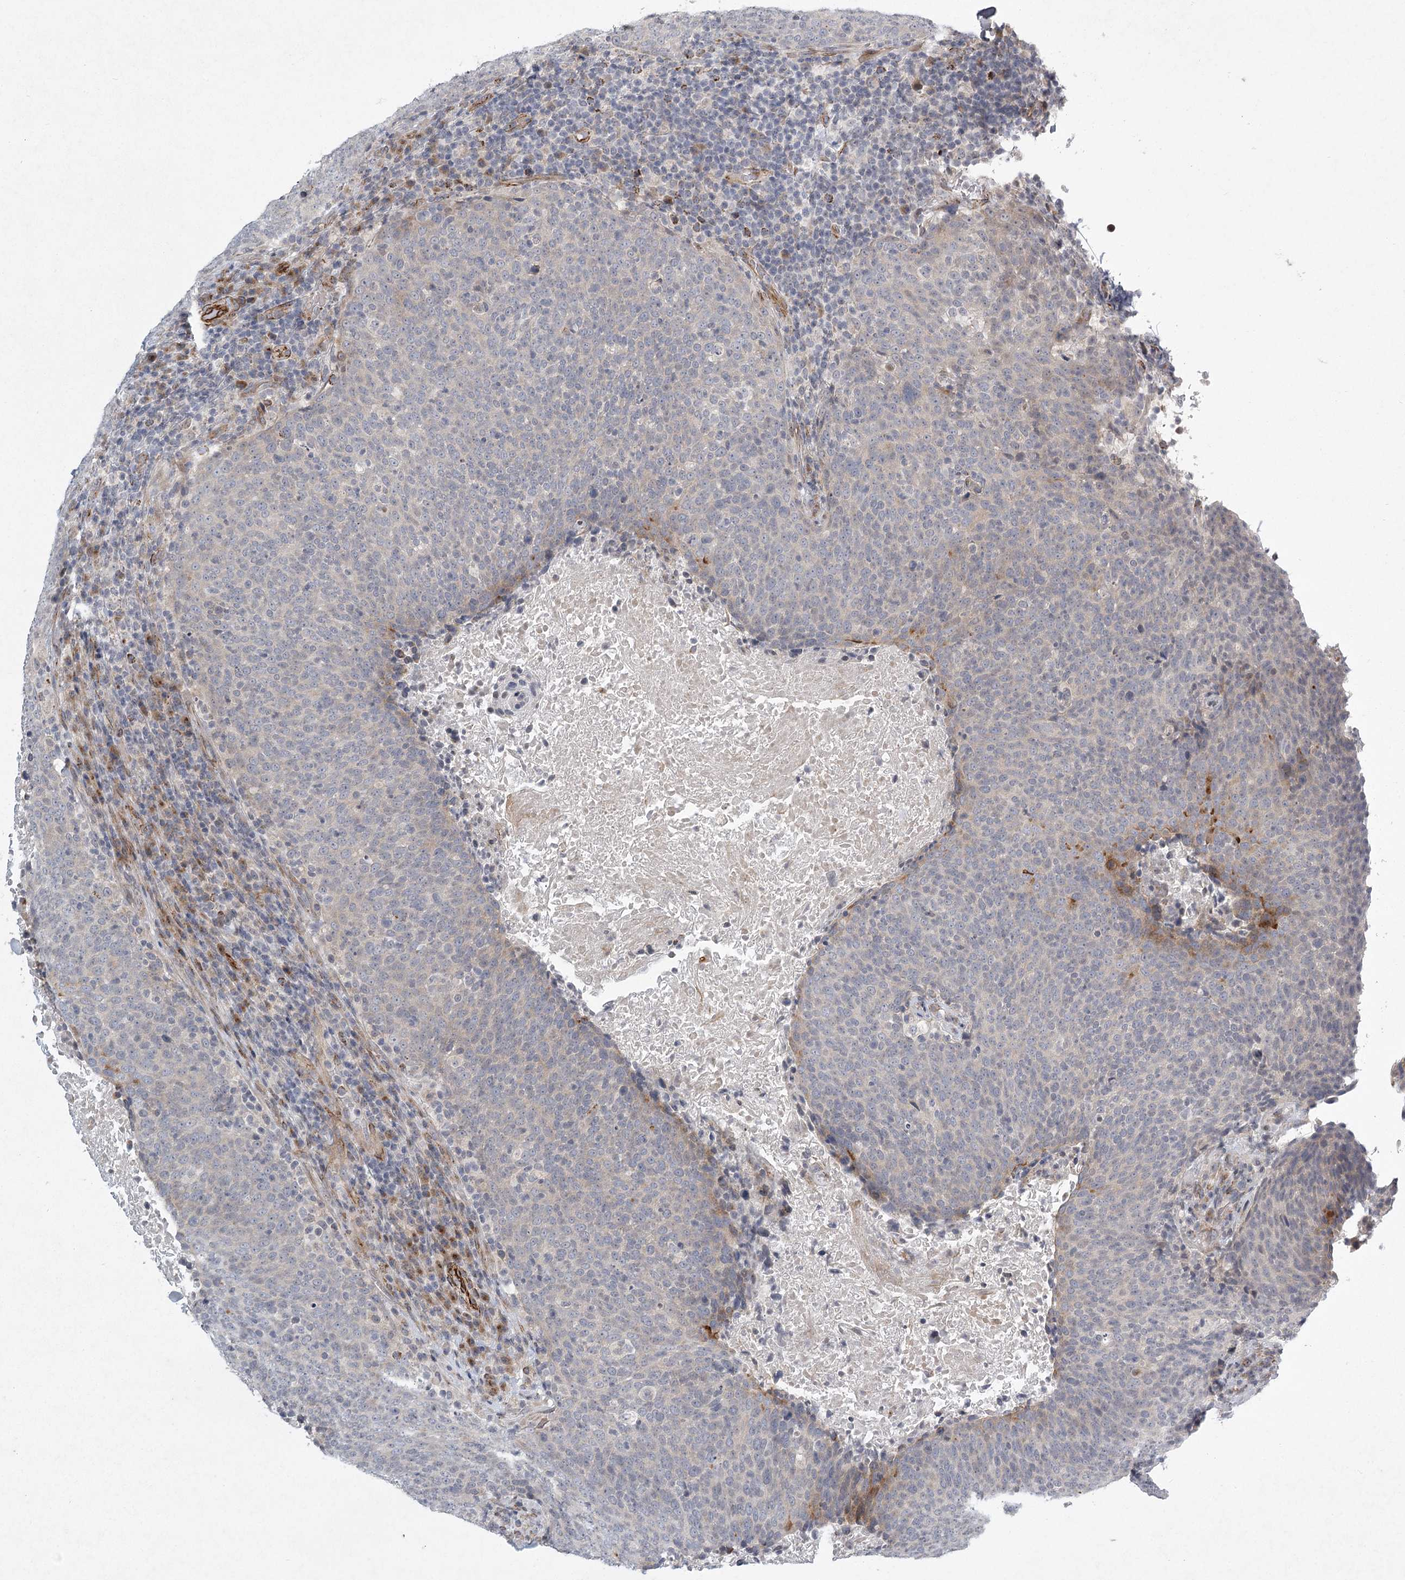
{"staining": {"intensity": "negative", "quantity": "none", "location": "none"}, "tissue": "head and neck cancer", "cell_type": "Tumor cells", "image_type": "cancer", "snomed": [{"axis": "morphology", "description": "Squamous cell carcinoma, NOS"}, {"axis": "morphology", "description": "Squamous cell carcinoma, metastatic, NOS"}, {"axis": "topography", "description": "Lymph node"}, {"axis": "topography", "description": "Head-Neck"}], "caption": "Head and neck cancer (metastatic squamous cell carcinoma) was stained to show a protein in brown. There is no significant staining in tumor cells. (Brightfield microscopy of DAB immunohistochemistry (IHC) at high magnification).", "gene": "MEPE", "patient": {"sex": "male", "age": 62}}